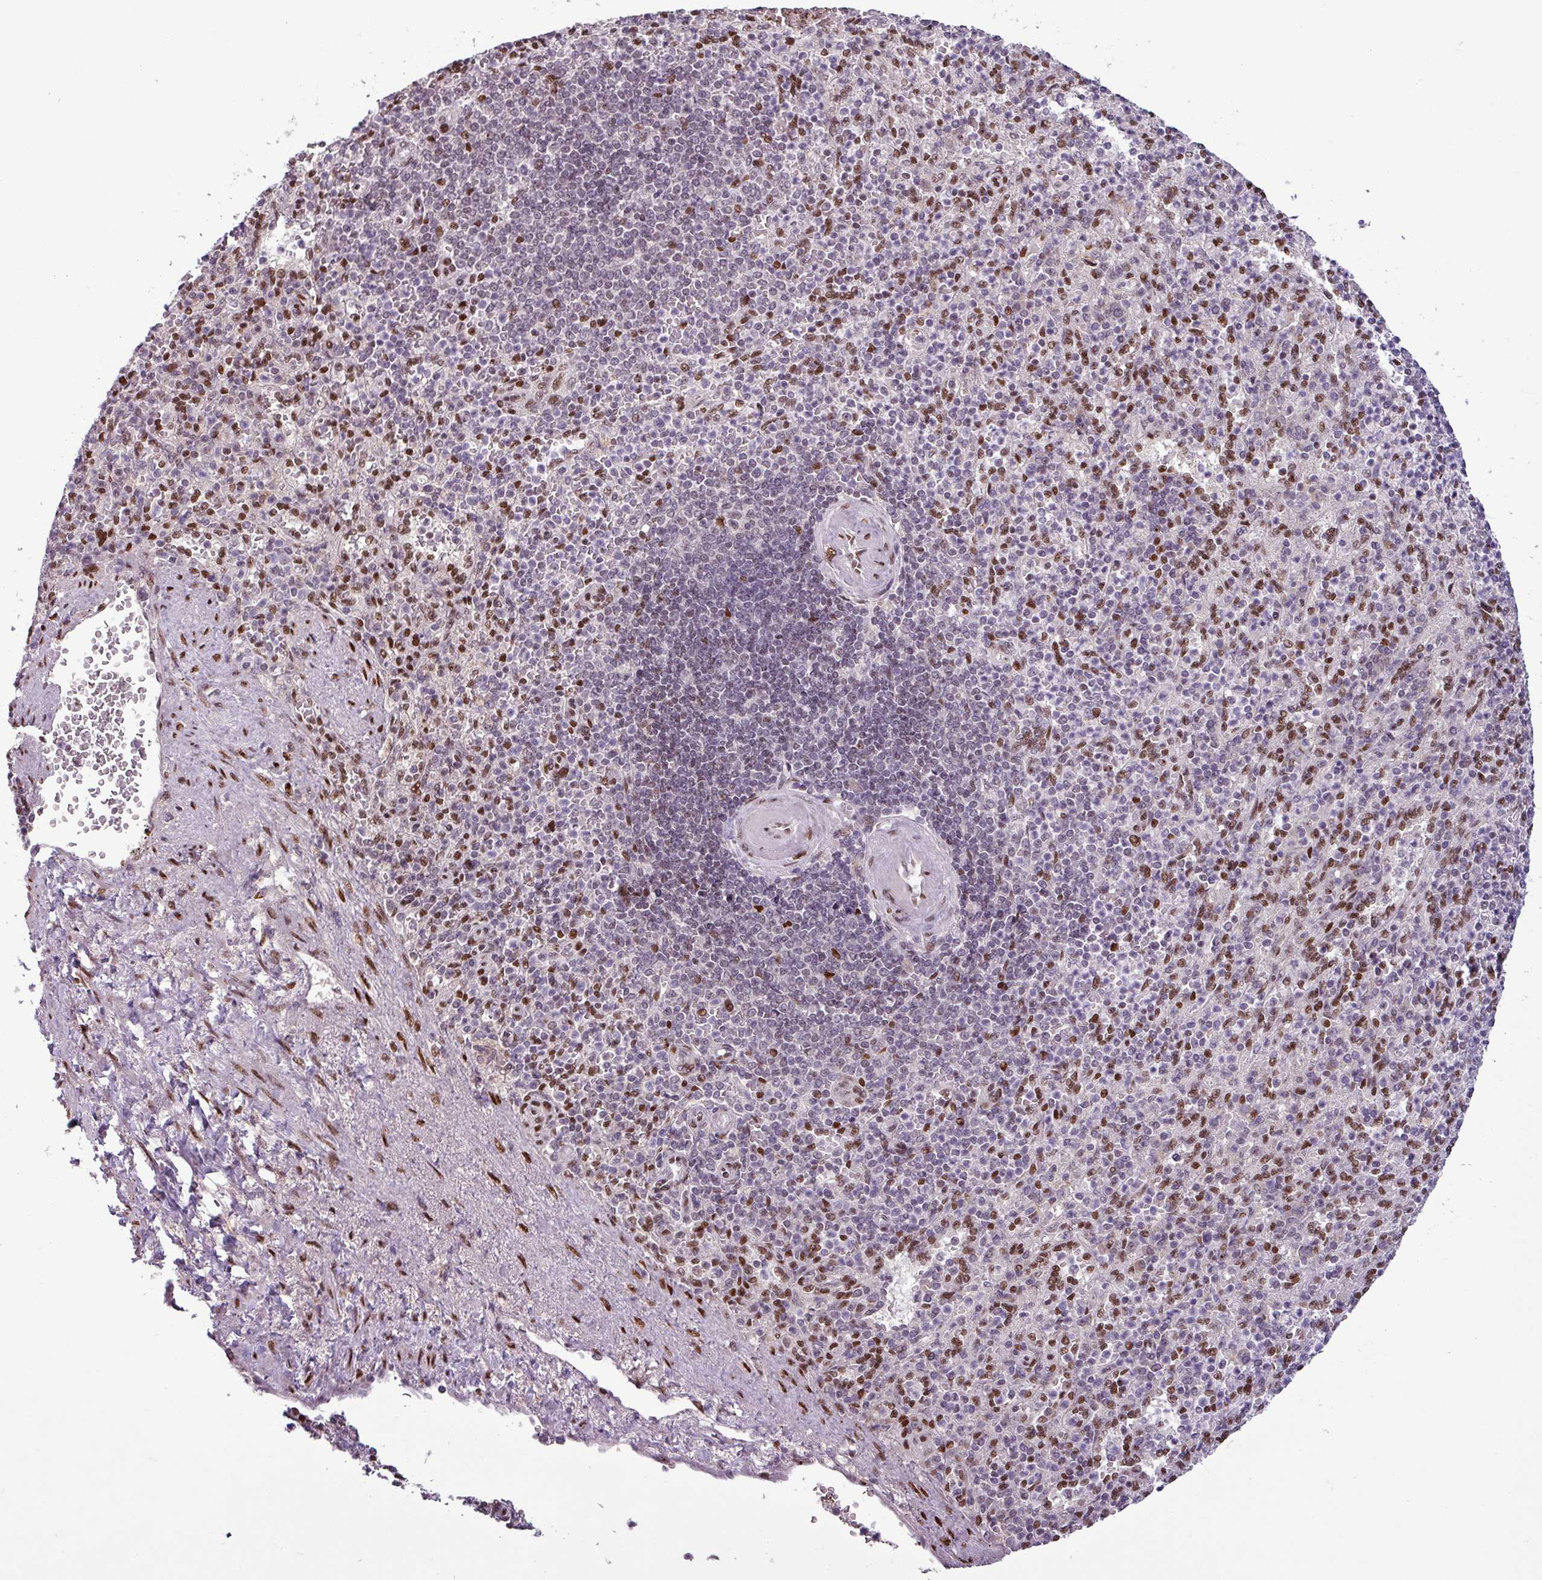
{"staining": {"intensity": "moderate", "quantity": "25%-75%", "location": "nuclear"}, "tissue": "spleen", "cell_type": "Cells in red pulp", "image_type": "normal", "snomed": [{"axis": "morphology", "description": "Normal tissue, NOS"}, {"axis": "topography", "description": "Spleen"}], "caption": "Protein analysis of unremarkable spleen displays moderate nuclear staining in approximately 25%-75% of cells in red pulp. (DAB IHC, brown staining for protein, blue staining for nuclei).", "gene": "IRF2BPL", "patient": {"sex": "female", "age": 74}}